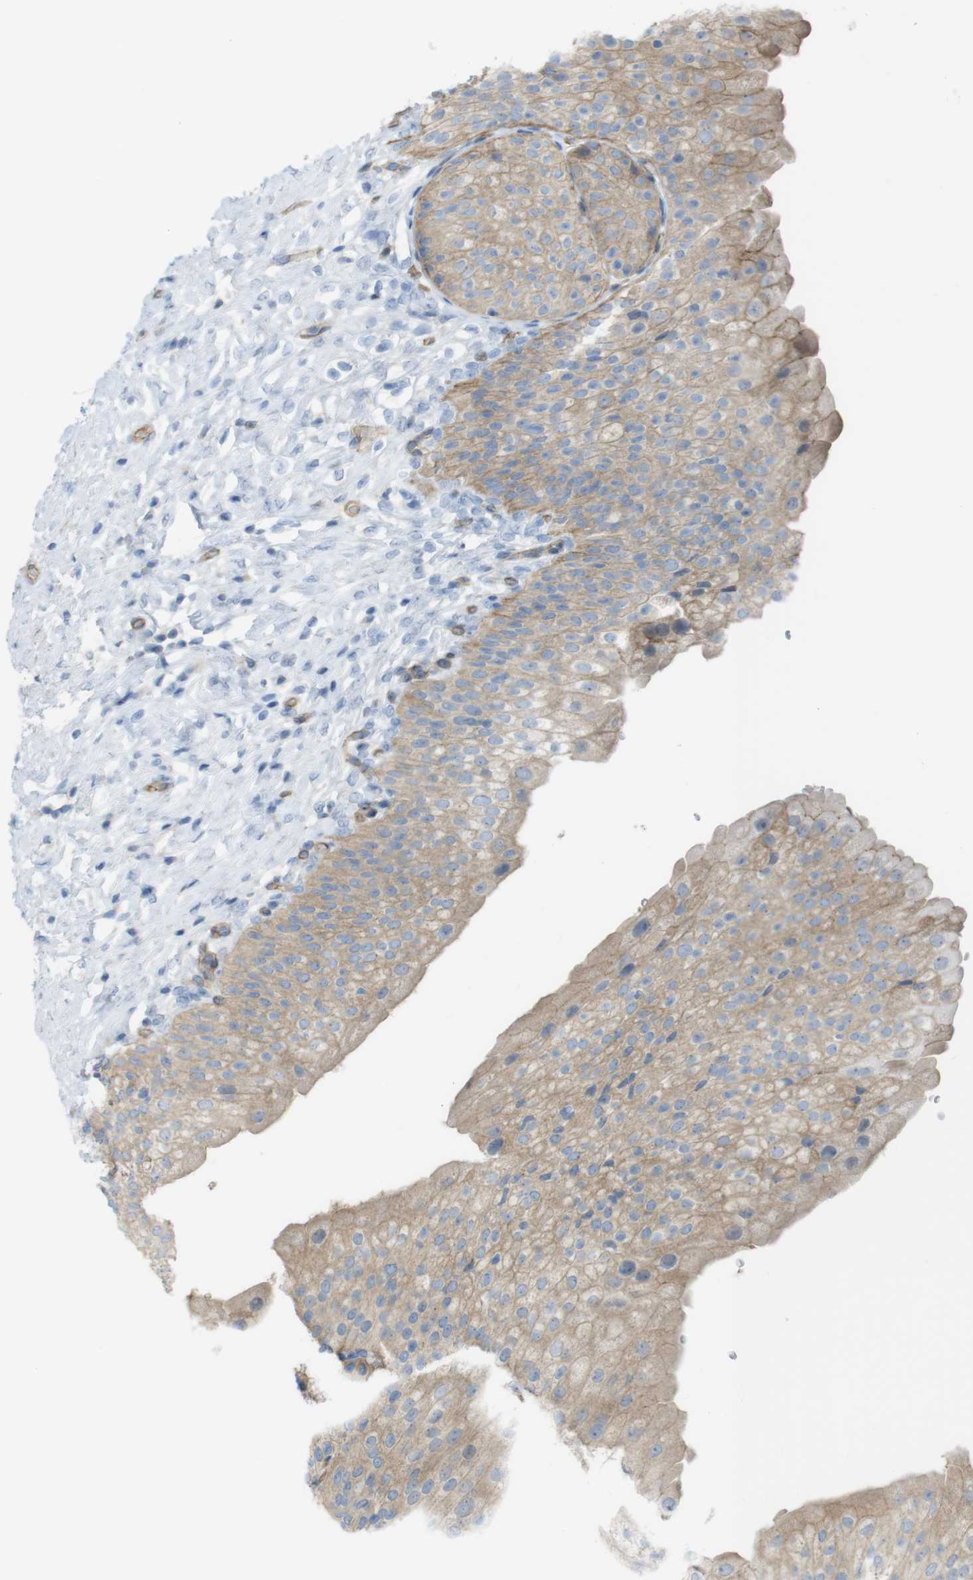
{"staining": {"intensity": "weak", "quantity": ">75%", "location": "cytoplasmic/membranous"}, "tissue": "urinary bladder", "cell_type": "Urothelial cells", "image_type": "normal", "snomed": [{"axis": "morphology", "description": "Normal tissue, NOS"}, {"axis": "morphology", "description": "Urothelial carcinoma, High grade"}, {"axis": "topography", "description": "Urinary bladder"}], "caption": "Protein expression by immunohistochemistry exhibits weak cytoplasmic/membranous positivity in approximately >75% of urothelial cells in benign urinary bladder.", "gene": "PREX2", "patient": {"sex": "male", "age": 46}}